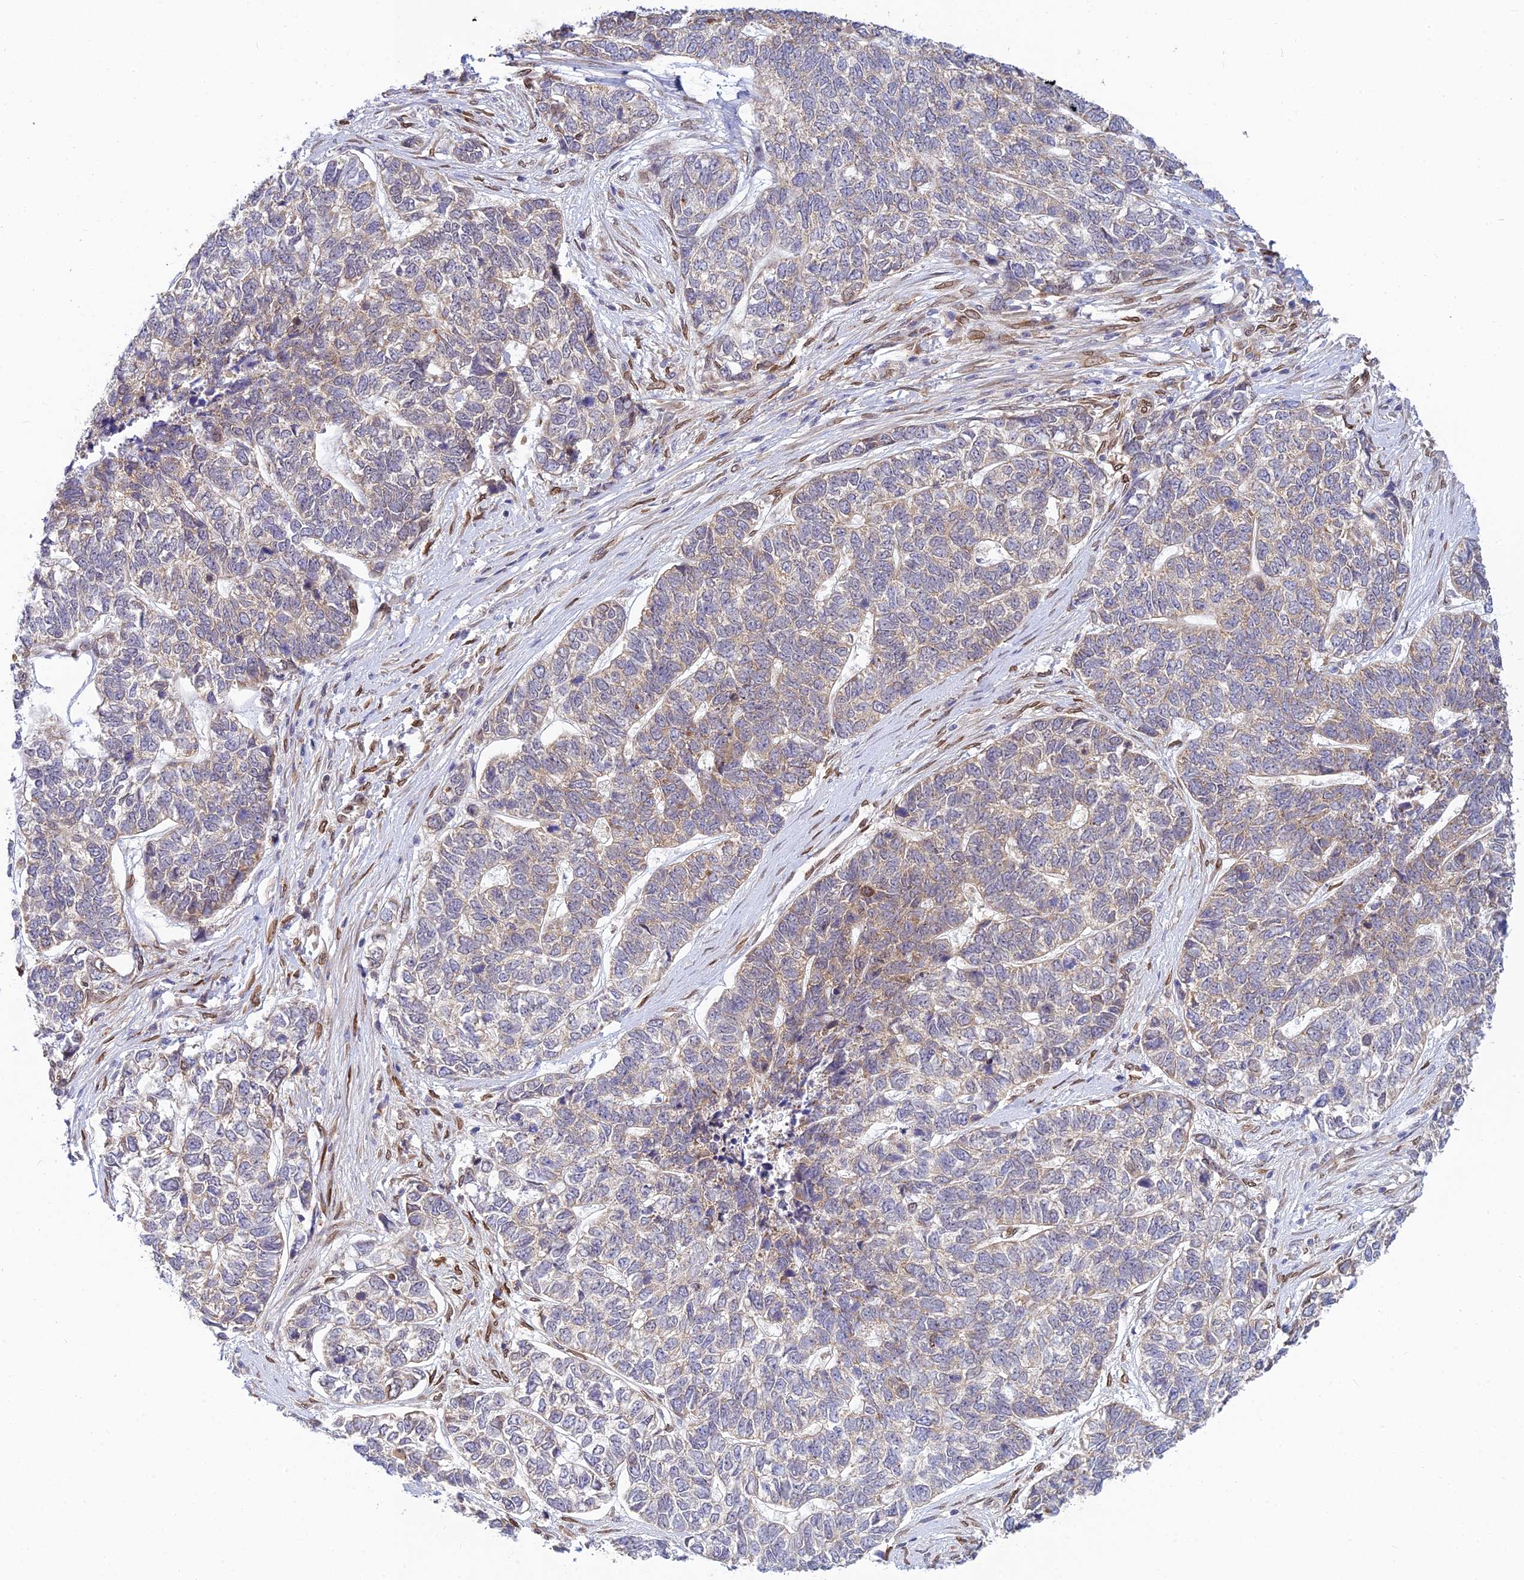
{"staining": {"intensity": "weak", "quantity": "<25%", "location": "cytoplasmic/membranous"}, "tissue": "skin cancer", "cell_type": "Tumor cells", "image_type": "cancer", "snomed": [{"axis": "morphology", "description": "Basal cell carcinoma"}, {"axis": "topography", "description": "Skin"}], "caption": "A micrograph of human skin basal cell carcinoma is negative for staining in tumor cells. The staining was performed using DAB to visualize the protein expression in brown, while the nuclei were stained in blue with hematoxylin (Magnification: 20x).", "gene": "SKIC8", "patient": {"sex": "female", "age": 65}}